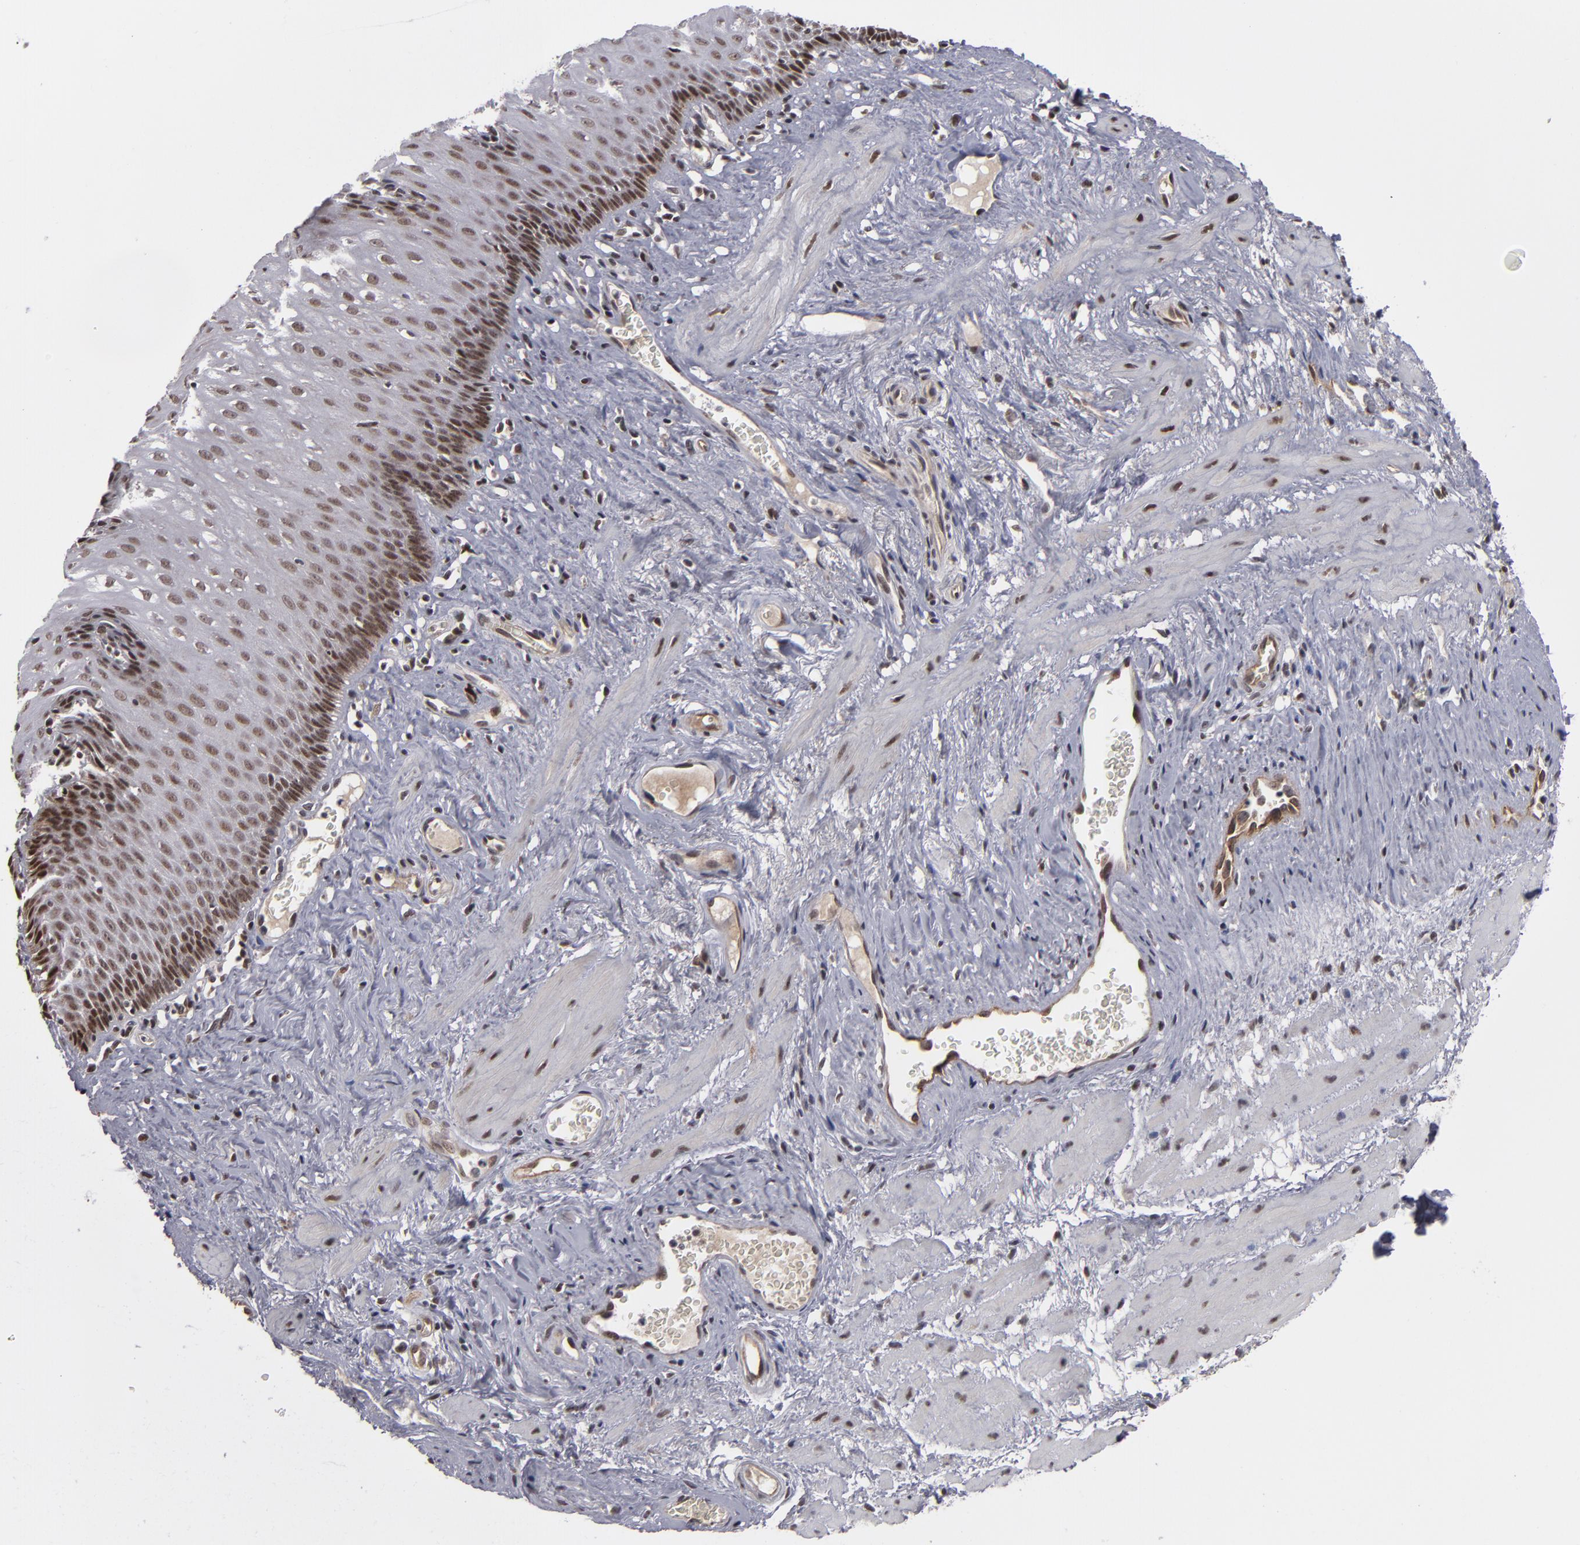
{"staining": {"intensity": "moderate", "quantity": ">75%", "location": "nuclear"}, "tissue": "esophagus", "cell_type": "Squamous epithelial cells", "image_type": "normal", "snomed": [{"axis": "morphology", "description": "Normal tissue, NOS"}, {"axis": "topography", "description": "Esophagus"}], "caption": "Immunohistochemical staining of benign human esophagus shows >75% levels of moderate nuclear protein positivity in about >75% of squamous epithelial cells.", "gene": "ZNF75A", "patient": {"sex": "female", "age": 70}}